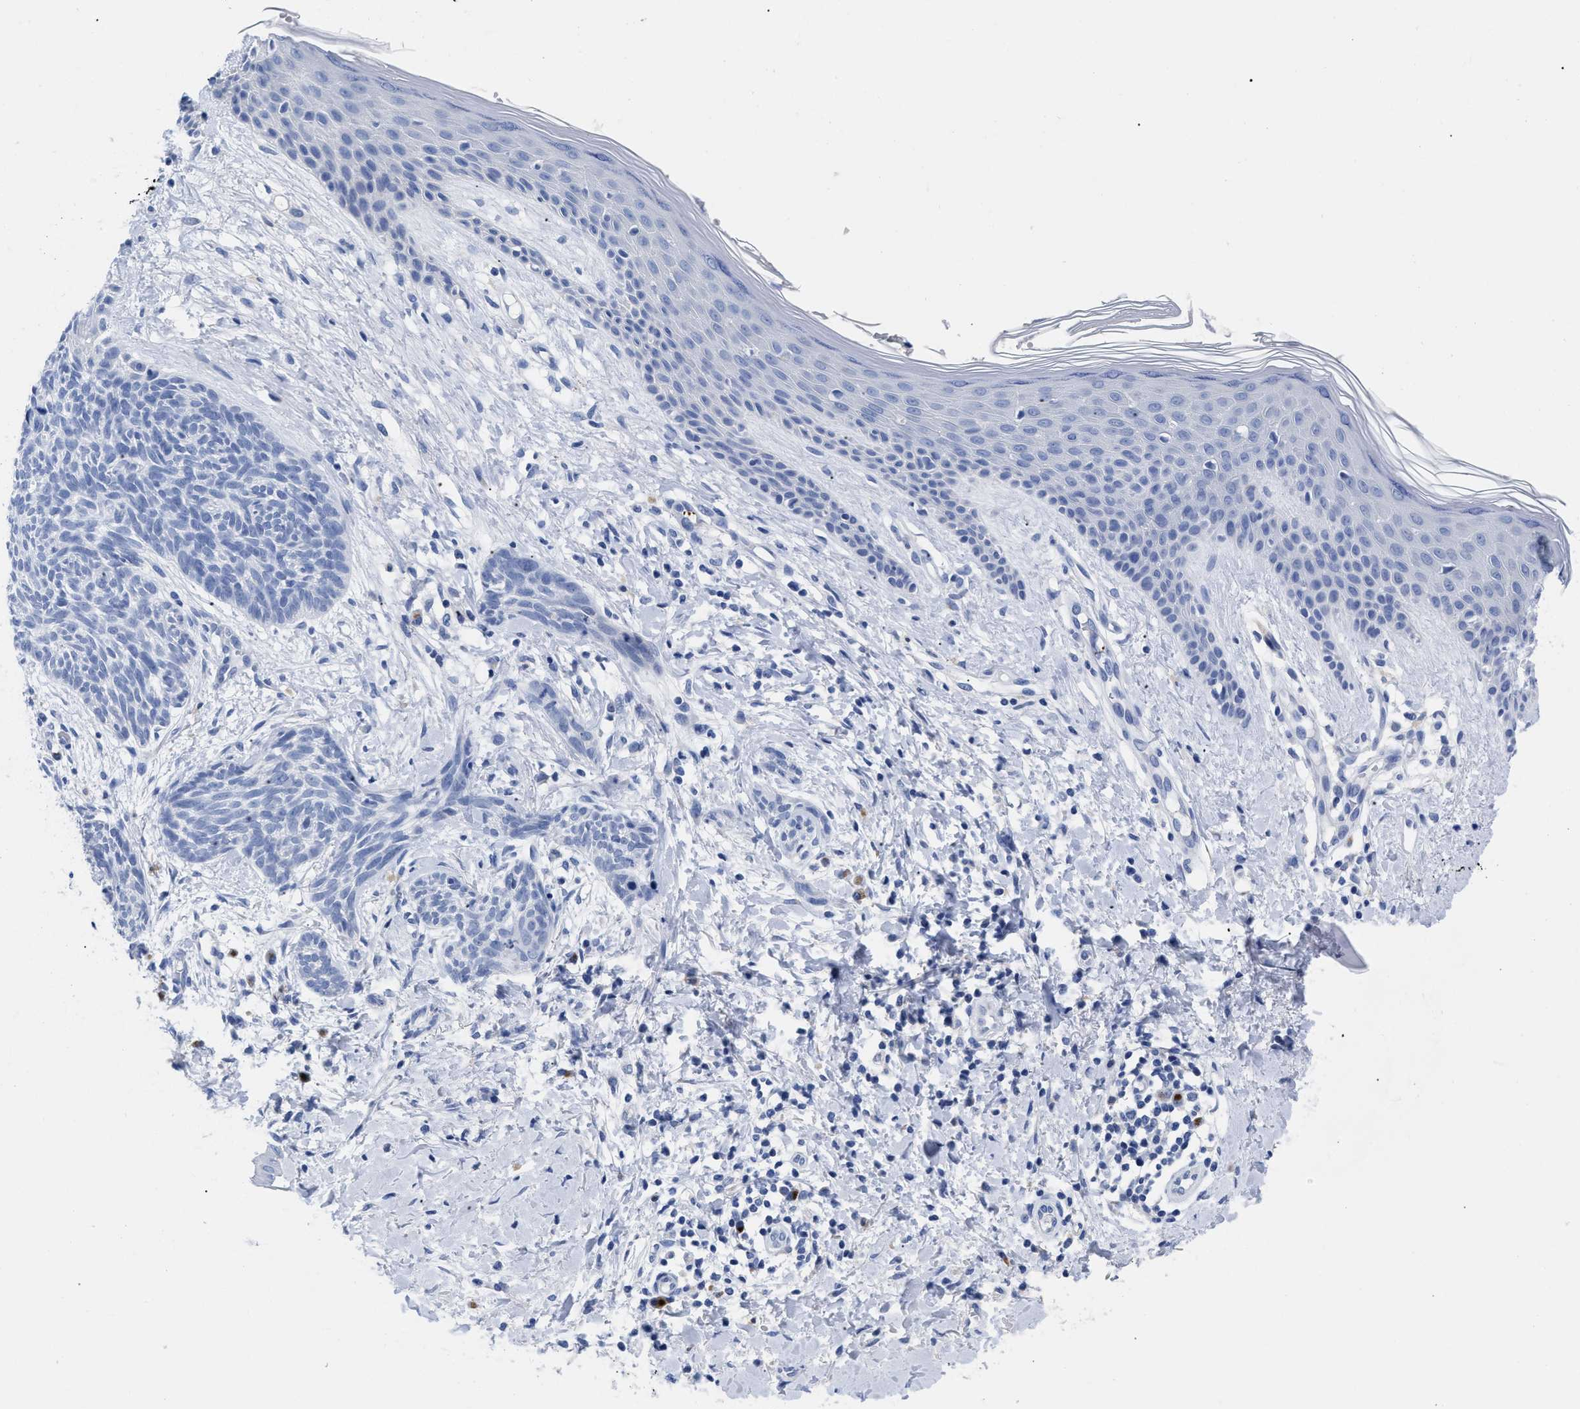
{"staining": {"intensity": "negative", "quantity": "none", "location": "none"}, "tissue": "skin cancer", "cell_type": "Tumor cells", "image_type": "cancer", "snomed": [{"axis": "morphology", "description": "Basal cell carcinoma"}, {"axis": "topography", "description": "Skin"}], "caption": "High magnification brightfield microscopy of skin basal cell carcinoma stained with DAB (3,3'-diaminobenzidine) (brown) and counterstained with hematoxylin (blue): tumor cells show no significant positivity.", "gene": "TREML1", "patient": {"sex": "female", "age": 59}}